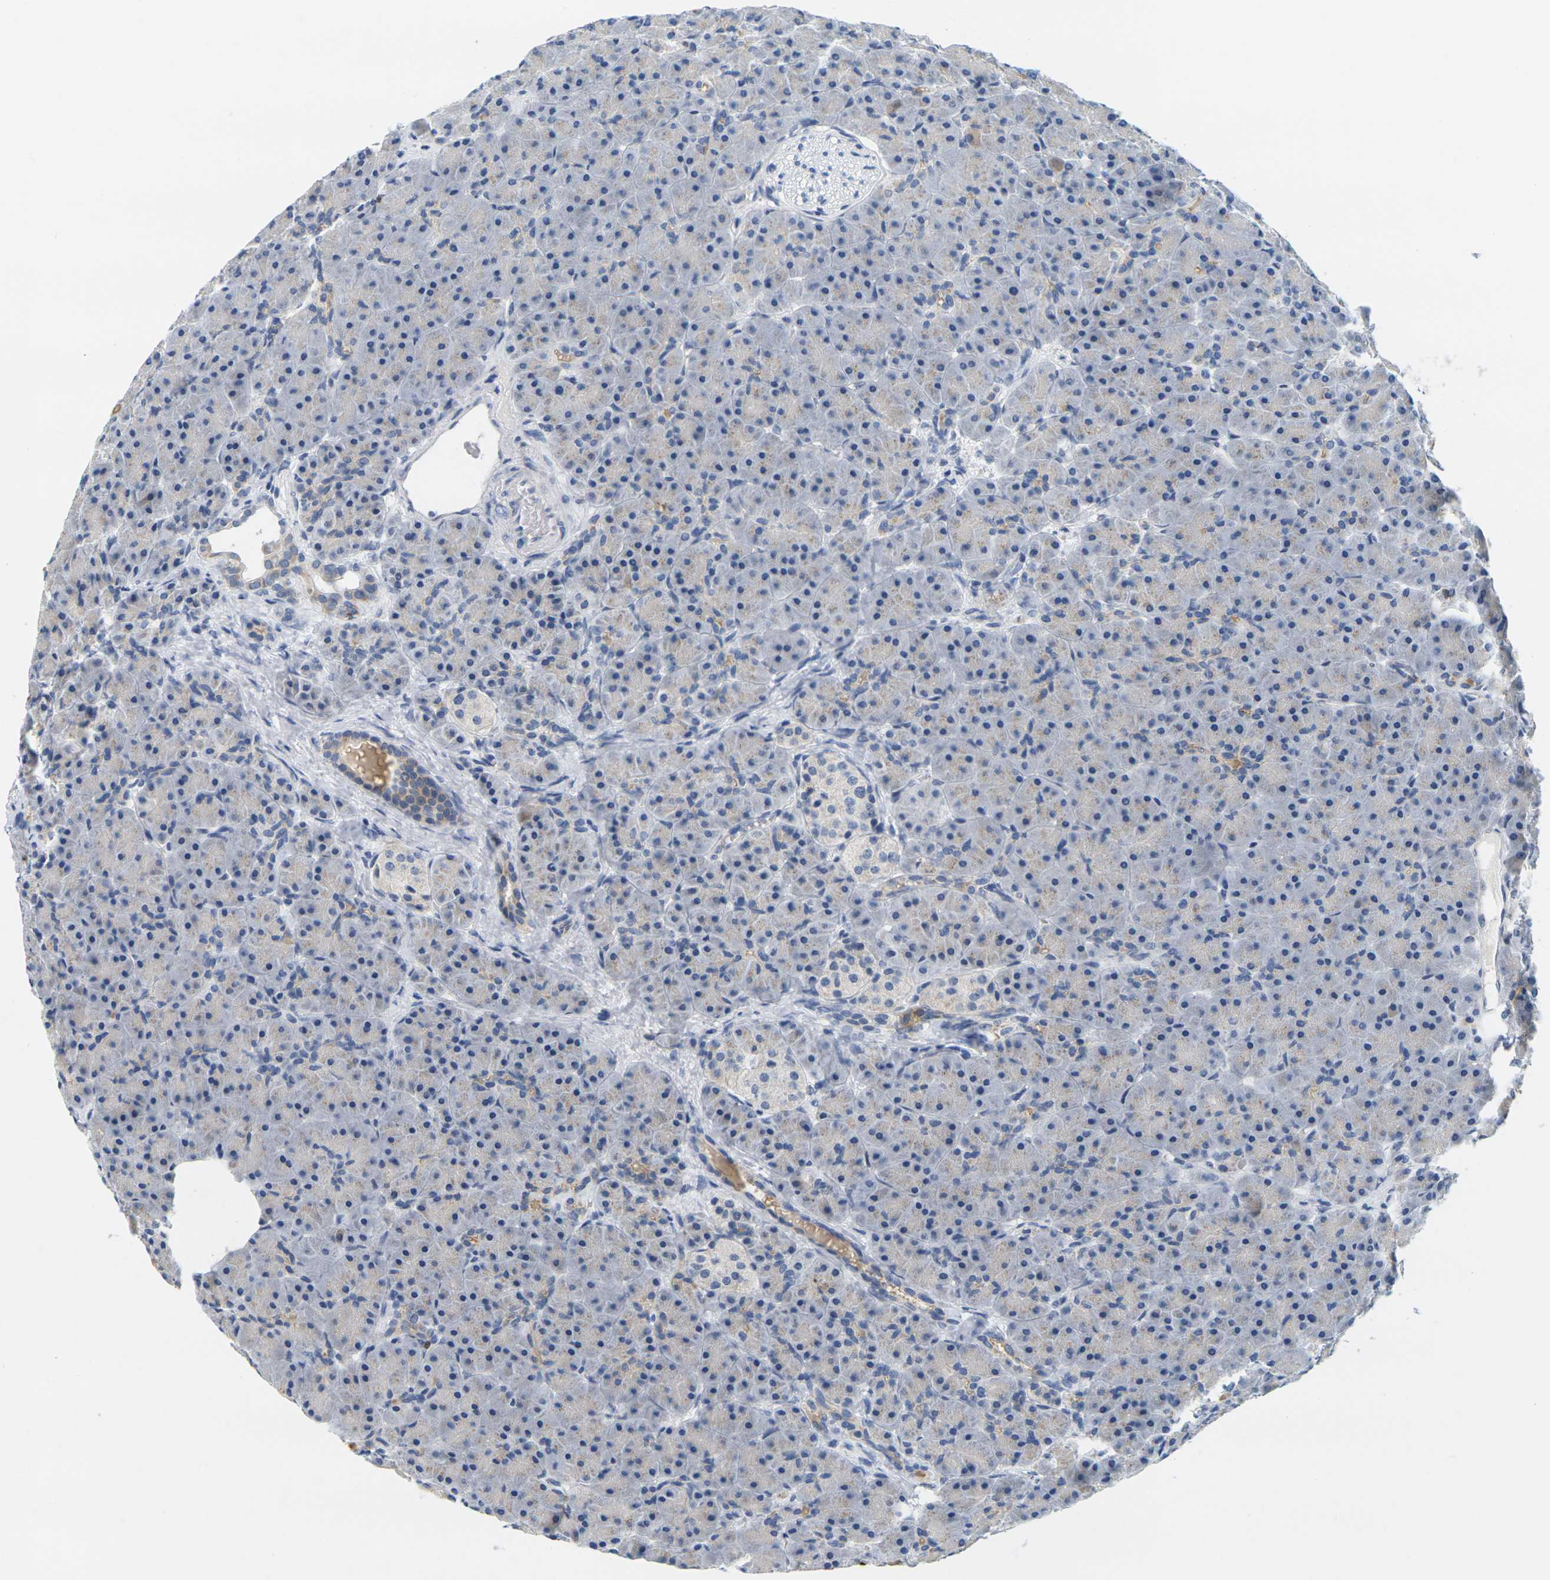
{"staining": {"intensity": "weak", "quantity": "25%-75%", "location": "cytoplasmic/membranous"}, "tissue": "pancreas", "cell_type": "Exocrine glandular cells", "image_type": "normal", "snomed": [{"axis": "morphology", "description": "Normal tissue, NOS"}, {"axis": "topography", "description": "Pancreas"}], "caption": "Immunohistochemistry (IHC) histopathology image of benign pancreas stained for a protein (brown), which demonstrates low levels of weak cytoplasmic/membranous staining in approximately 25%-75% of exocrine glandular cells.", "gene": "KLK5", "patient": {"sex": "male", "age": 66}}